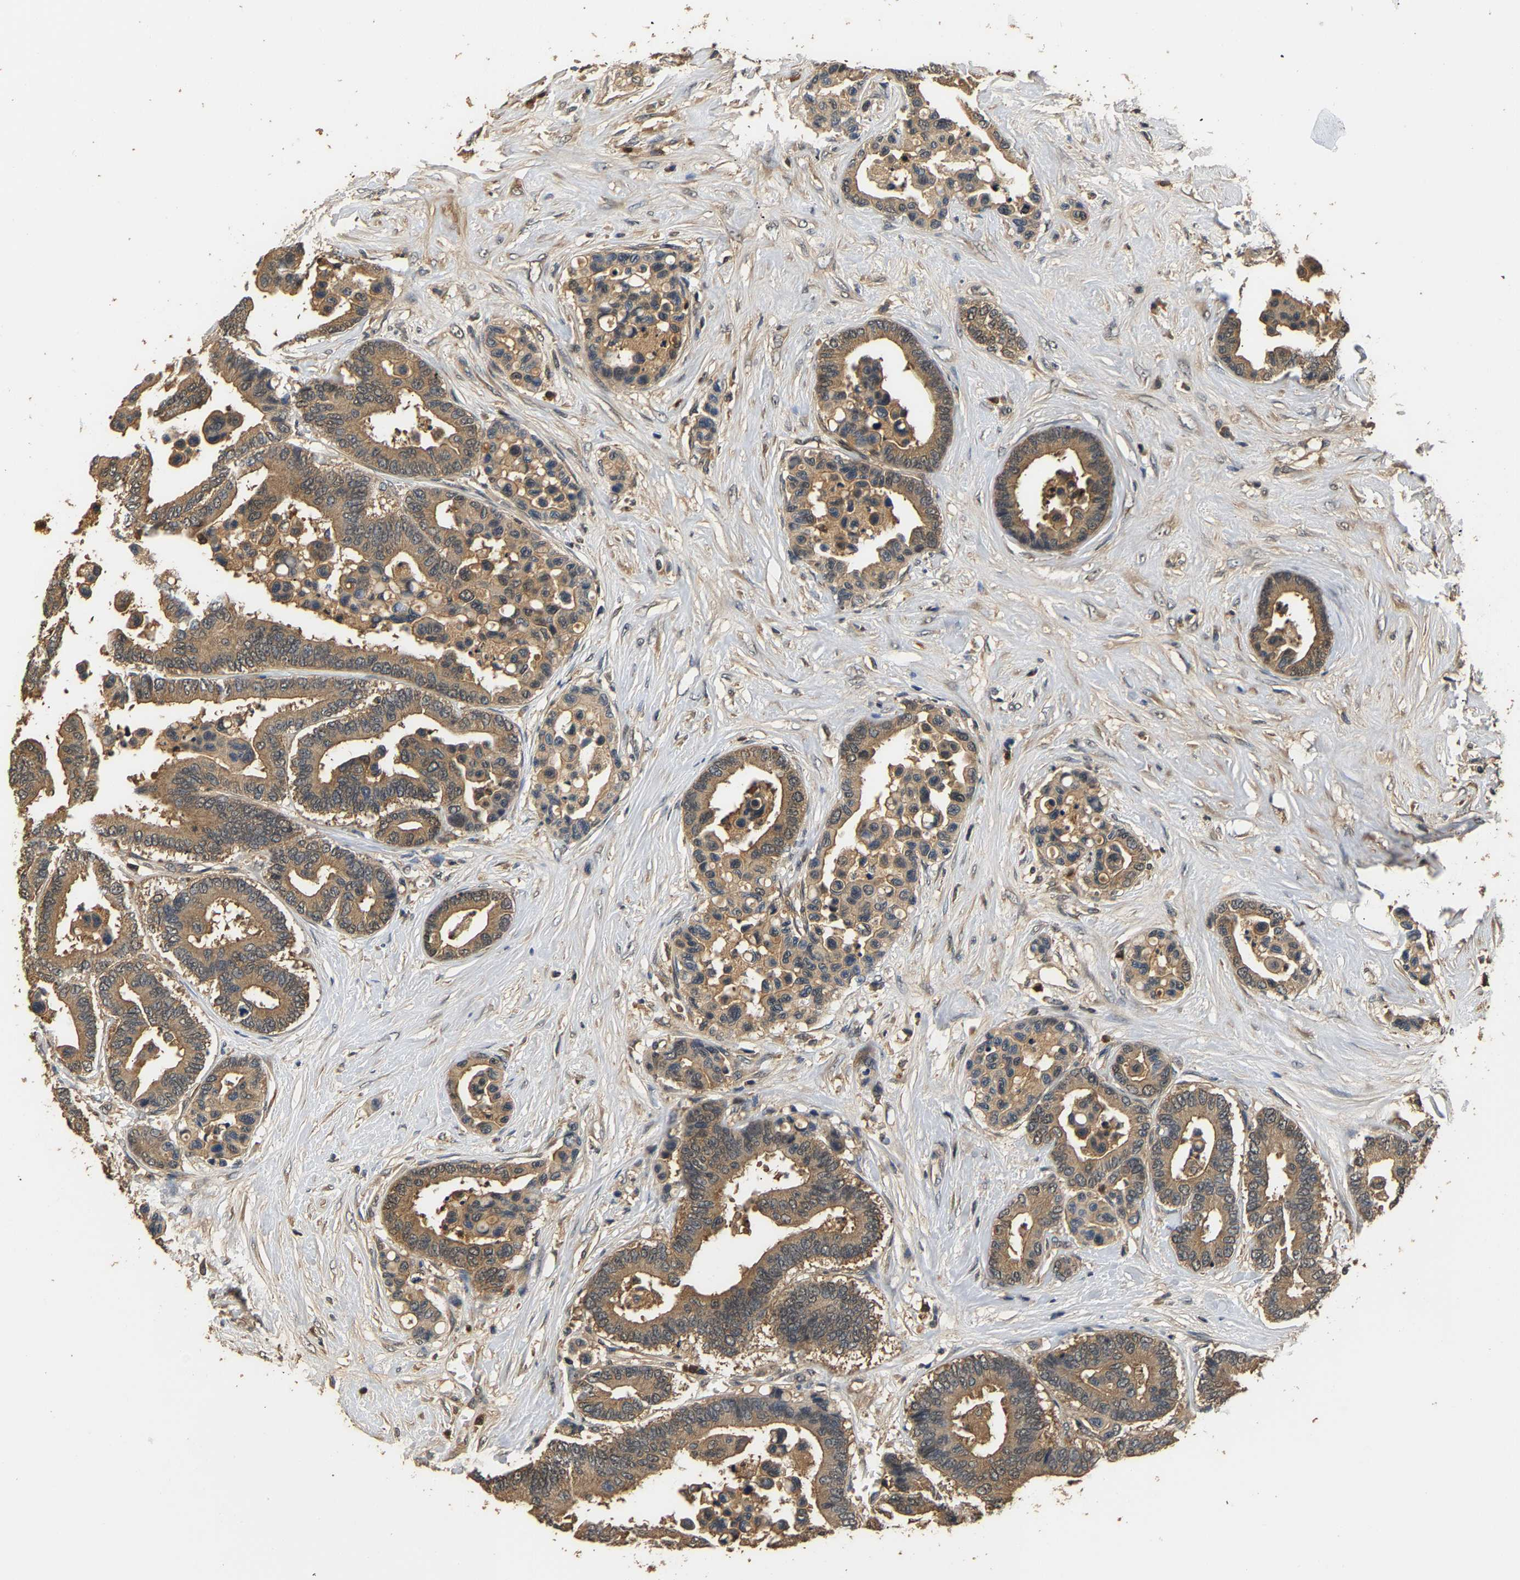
{"staining": {"intensity": "moderate", "quantity": ">75%", "location": "cytoplasmic/membranous"}, "tissue": "colorectal cancer", "cell_type": "Tumor cells", "image_type": "cancer", "snomed": [{"axis": "morphology", "description": "Normal tissue, NOS"}, {"axis": "morphology", "description": "Adenocarcinoma, NOS"}, {"axis": "topography", "description": "Colon"}], "caption": "A photomicrograph of colorectal cancer stained for a protein displays moderate cytoplasmic/membranous brown staining in tumor cells.", "gene": "GPI", "patient": {"sex": "male", "age": 82}}